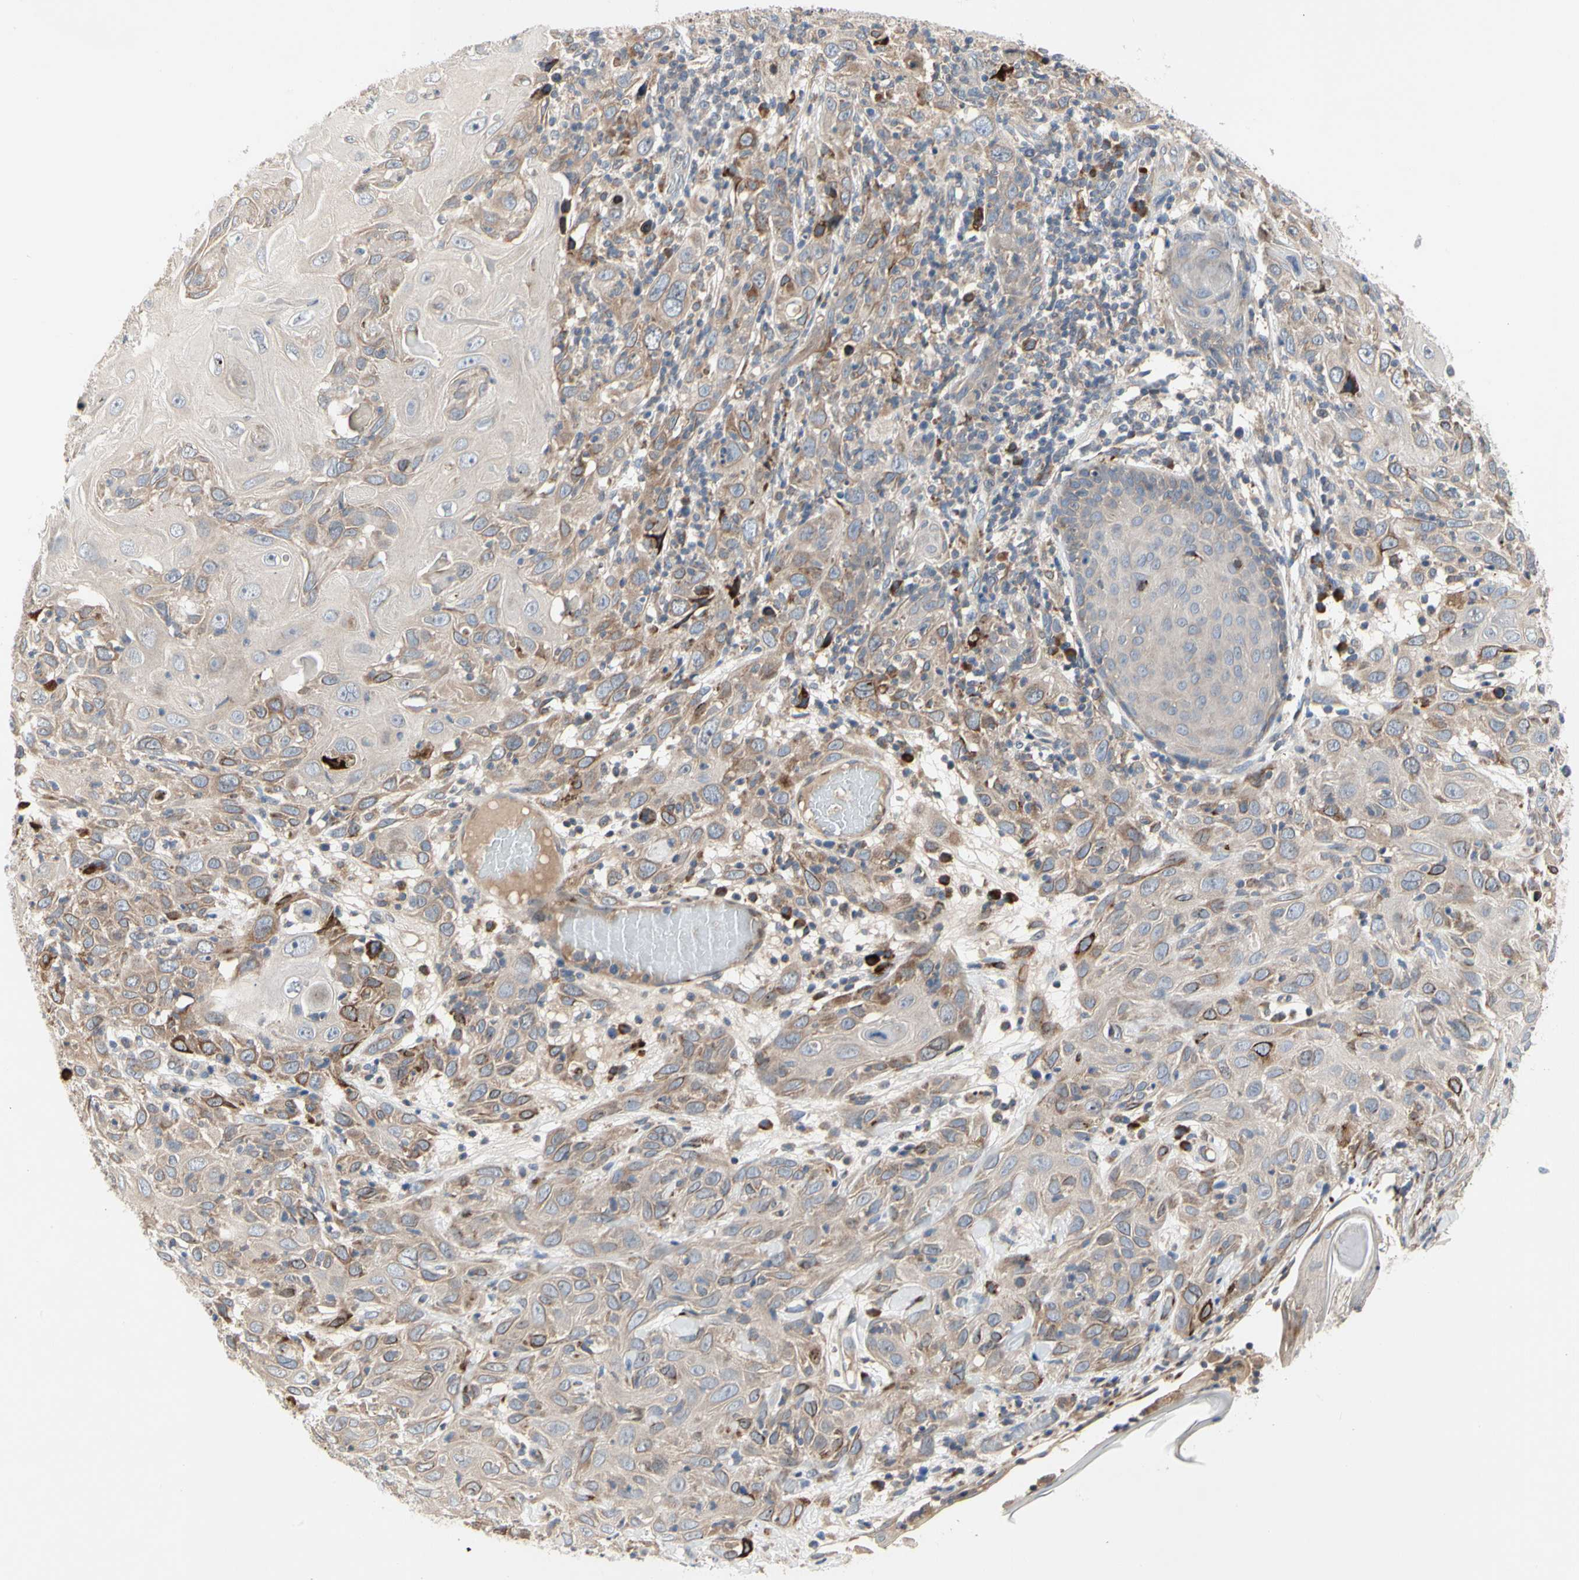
{"staining": {"intensity": "weak", "quantity": ">75%", "location": "cytoplasmic/membranous"}, "tissue": "skin cancer", "cell_type": "Tumor cells", "image_type": "cancer", "snomed": [{"axis": "morphology", "description": "Squamous cell carcinoma, NOS"}, {"axis": "topography", "description": "Skin"}], "caption": "The histopathology image shows staining of skin cancer (squamous cell carcinoma), revealing weak cytoplasmic/membranous protein staining (brown color) within tumor cells.", "gene": "MMEL1", "patient": {"sex": "female", "age": 88}}